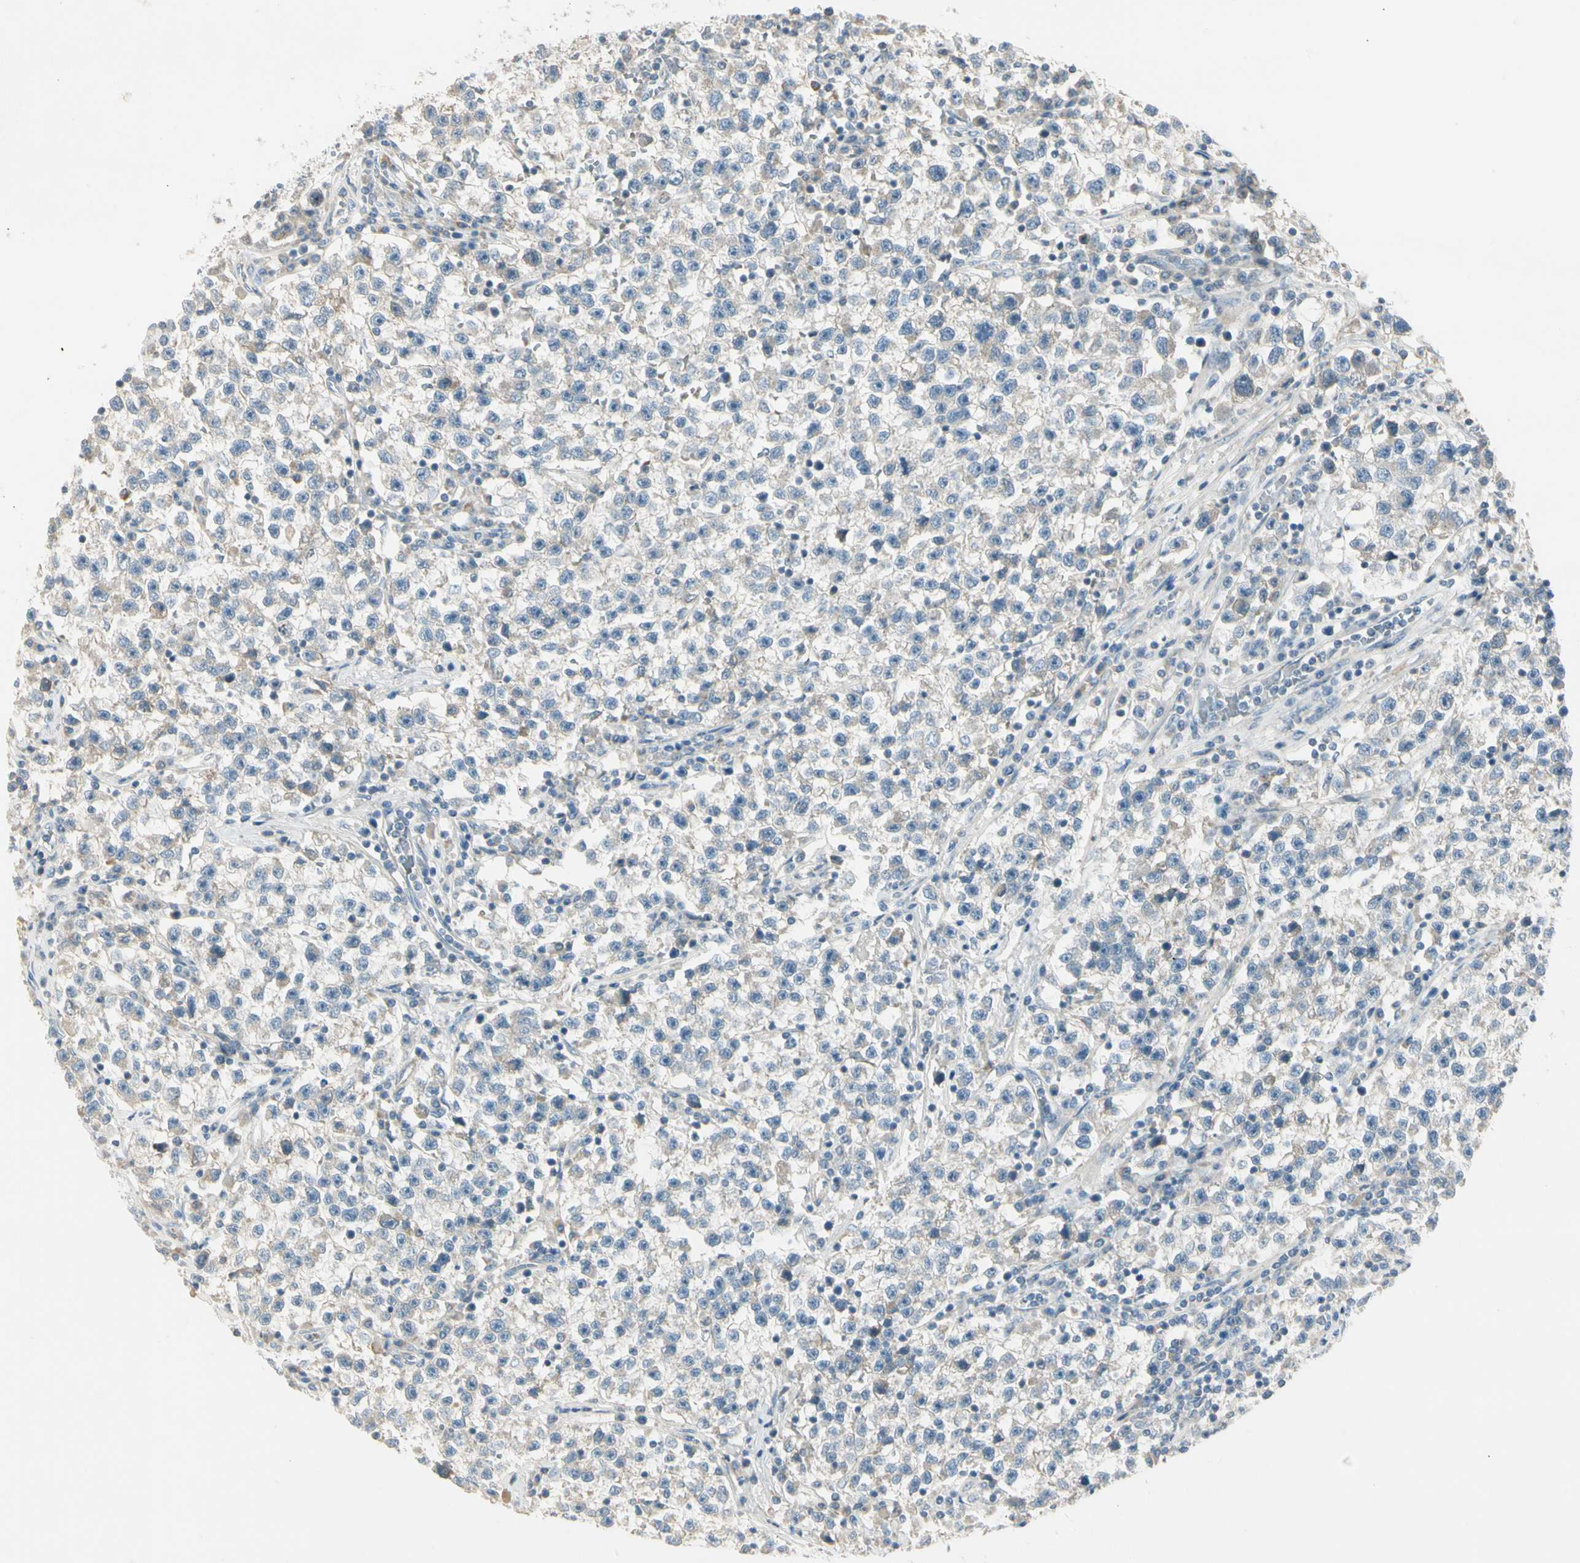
{"staining": {"intensity": "negative", "quantity": "none", "location": "none"}, "tissue": "testis cancer", "cell_type": "Tumor cells", "image_type": "cancer", "snomed": [{"axis": "morphology", "description": "Seminoma, NOS"}, {"axis": "topography", "description": "Testis"}], "caption": "Protein analysis of testis cancer (seminoma) displays no significant staining in tumor cells.", "gene": "ADGRA3", "patient": {"sex": "male", "age": 22}}